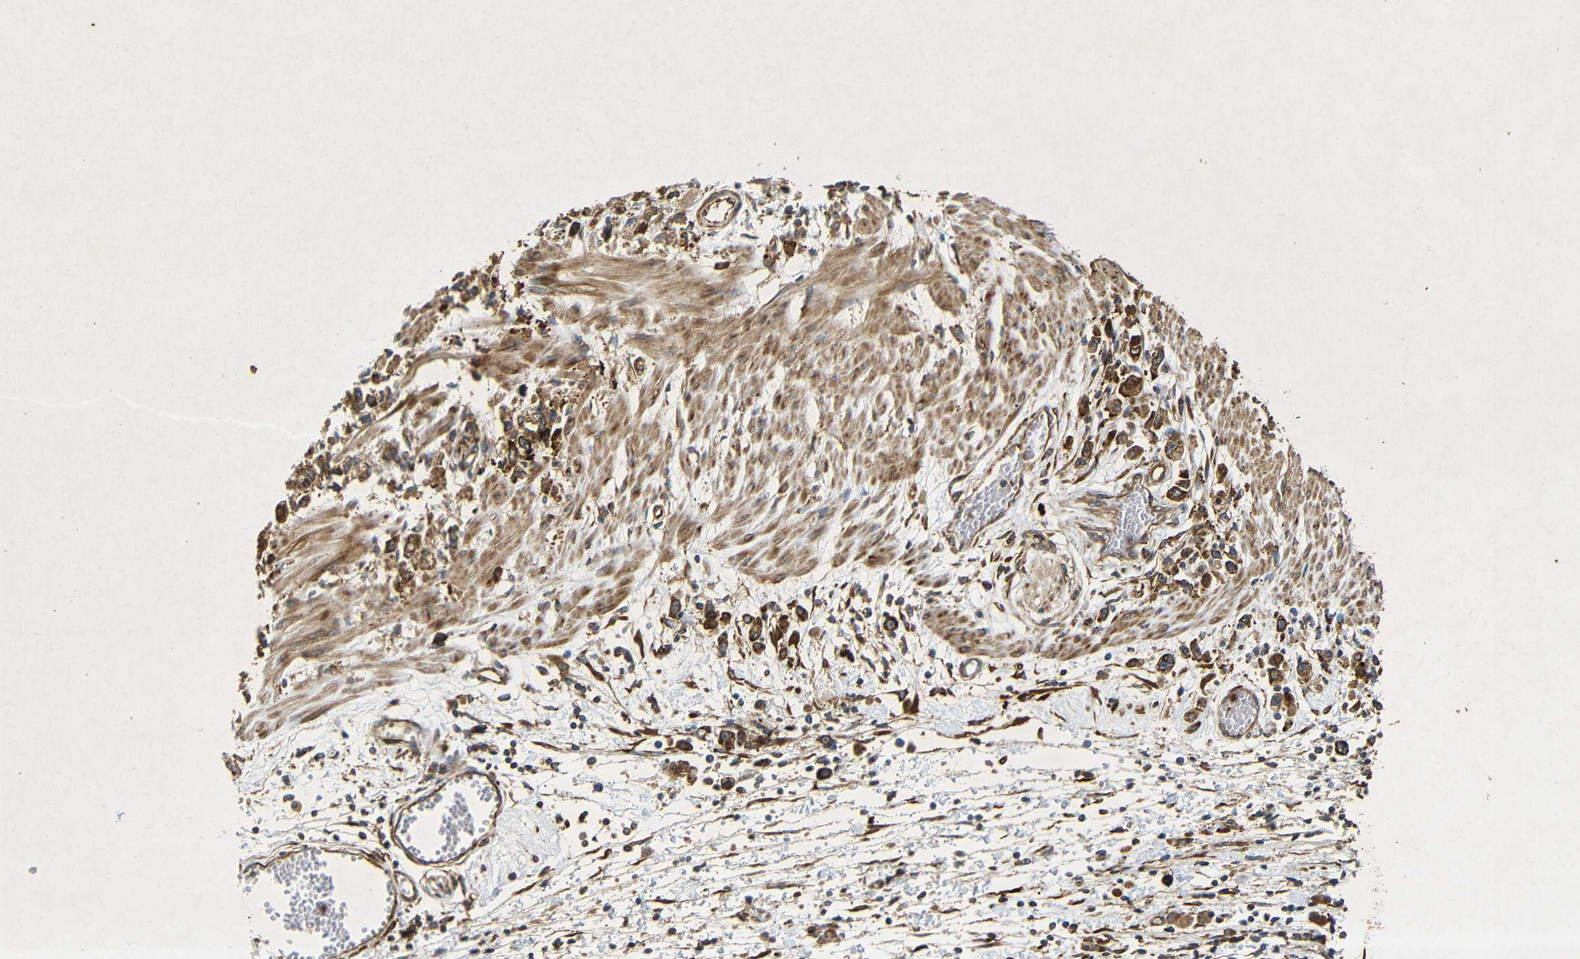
{"staining": {"intensity": "strong", "quantity": ">75%", "location": "cytoplasmic/membranous"}, "tissue": "stomach cancer", "cell_type": "Tumor cells", "image_type": "cancer", "snomed": [{"axis": "morphology", "description": "Adenocarcinoma, NOS"}, {"axis": "topography", "description": "Stomach"}], "caption": "Adenocarcinoma (stomach) was stained to show a protein in brown. There is high levels of strong cytoplasmic/membranous positivity in about >75% of tumor cells.", "gene": "BTF3", "patient": {"sex": "female", "age": 59}}